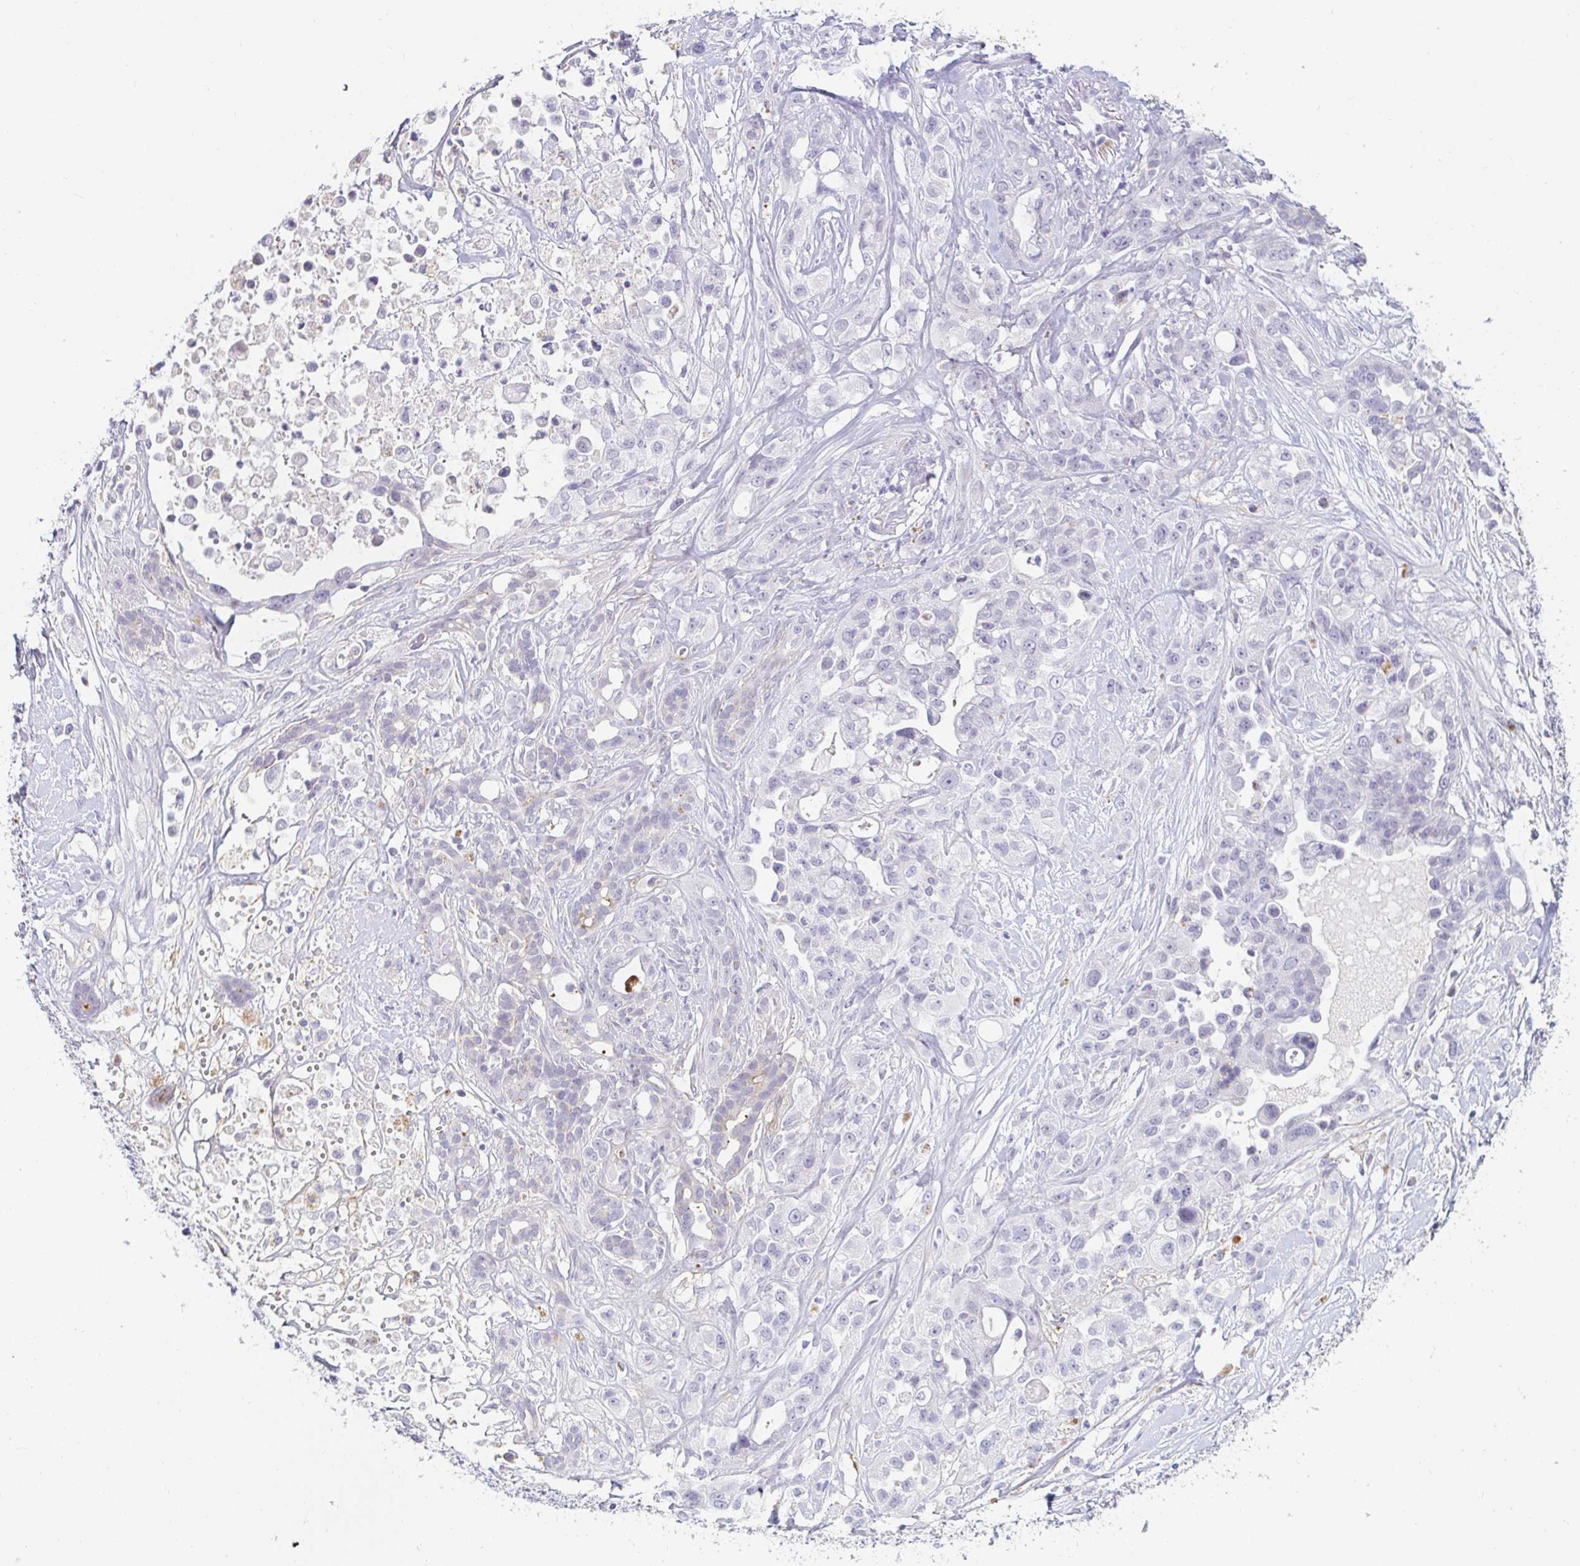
{"staining": {"intensity": "negative", "quantity": "none", "location": "none"}, "tissue": "pancreatic cancer", "cell_type": "Tumor cells", "image_type": "cancer", "snomed": [{"axis": "morphology", "description": "Adenocarcinoma, NOS"}, {"axis": "topography", "description": "Pancreas"}], "caption": "Immunohistochemistry micrograph of neoplastic tissue: human adenocarcinoma (pancreatic) stained with DAB (3,3'-diaminobenzidine) demonstrates no significant protein expression in tumor cells.", "gene": "OR51D1", "patient": {"sex": "male", "age": 44}}